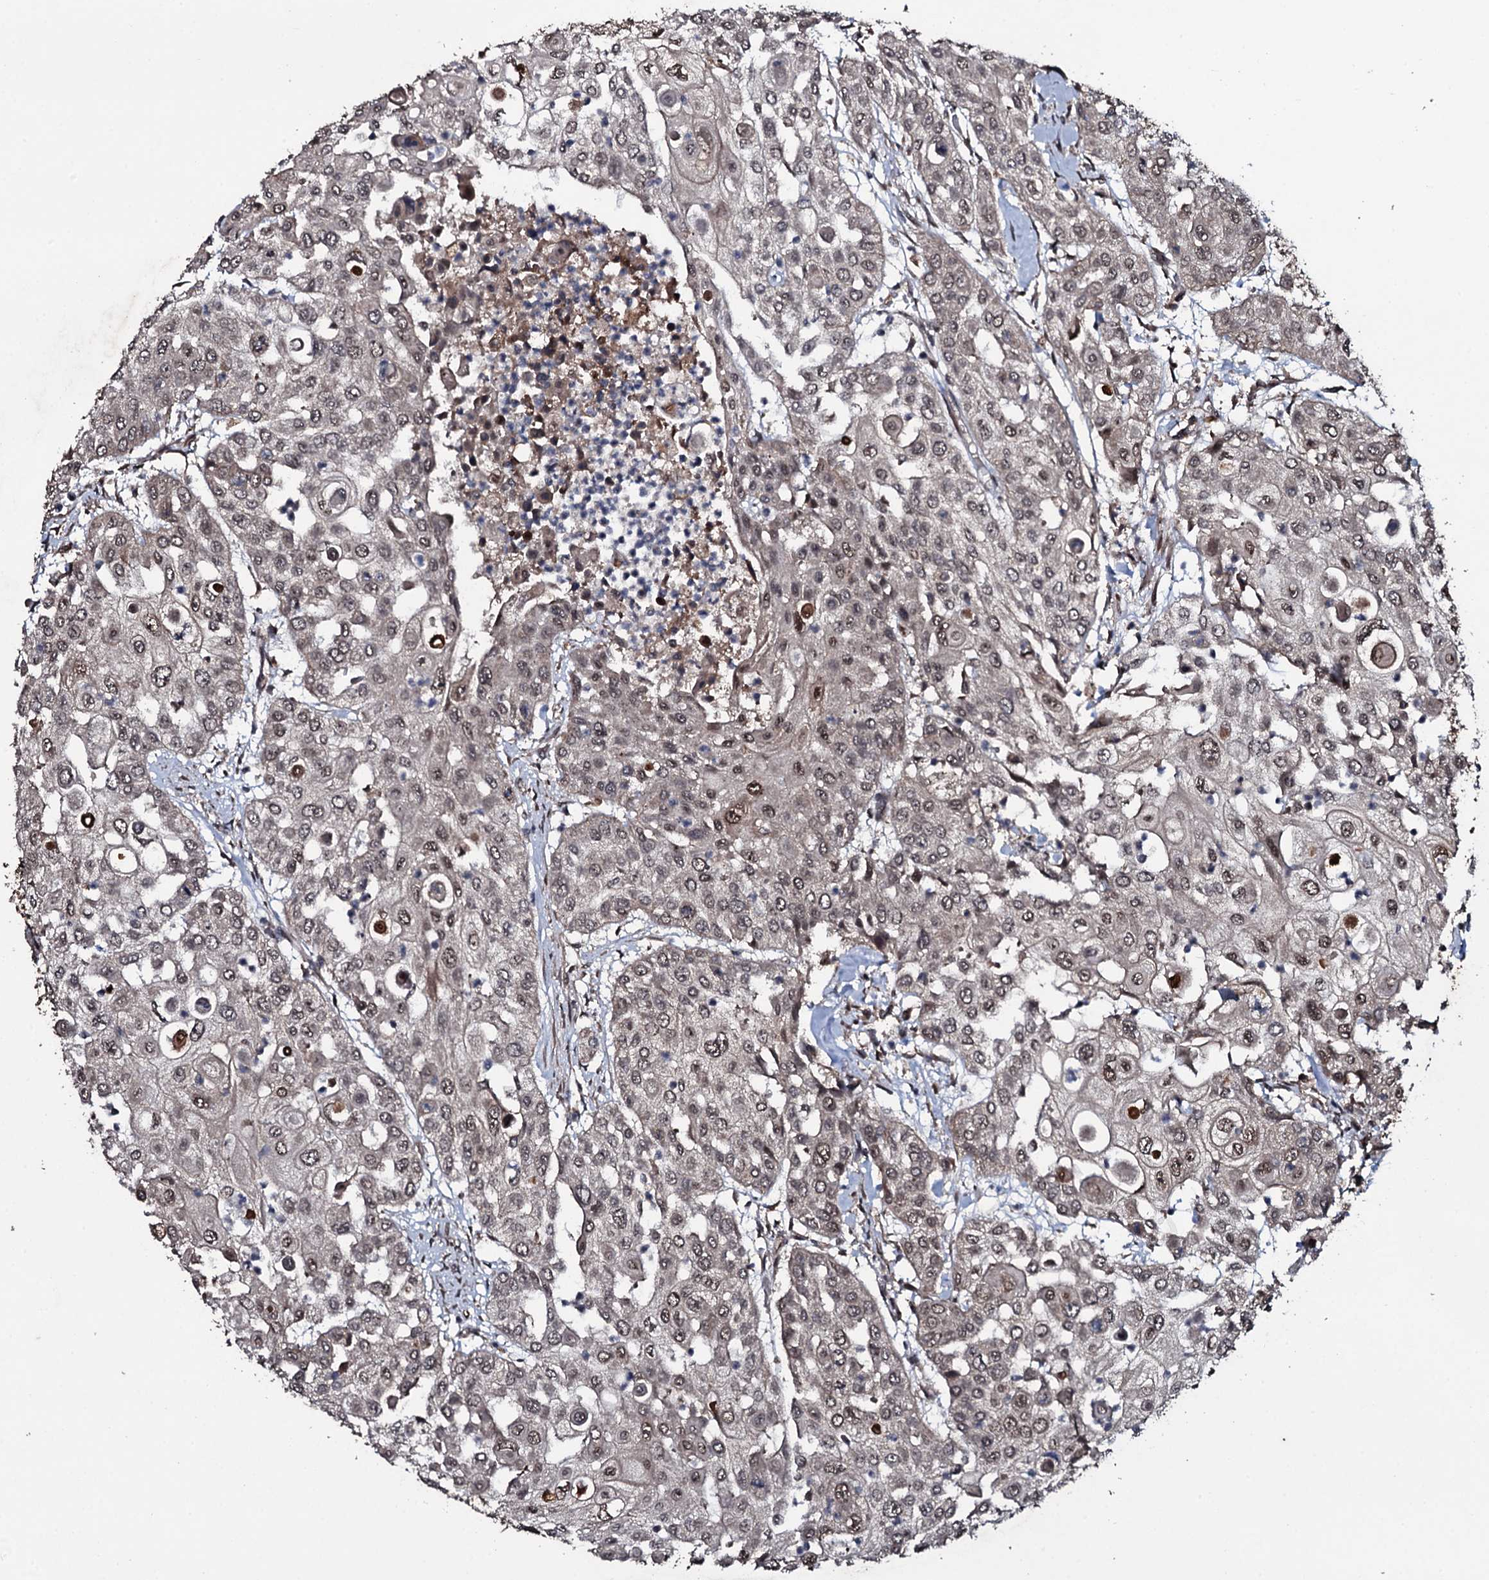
{"staining": {"intensity": "weak", "quantity": ">75%", "location": "nuclear"}, "tissue": "urothelial cancer", "cell_type": "Tumor cells", "image_type": "cancer", "snomed": [{"axis": "morphology", "description": "Urothelial carcinoma, High grade"}, {"axis": "topography", "description": "Urinary bladder"}], "caption": "High-power microscopy captured an IHC micrograph of urothelial carcinoma (high-grade), revealing weak nuclear expression in approximately >75% of tumor cells.", "gene": "MRPS31", "patient": {"sex": "female", "age": 79}}